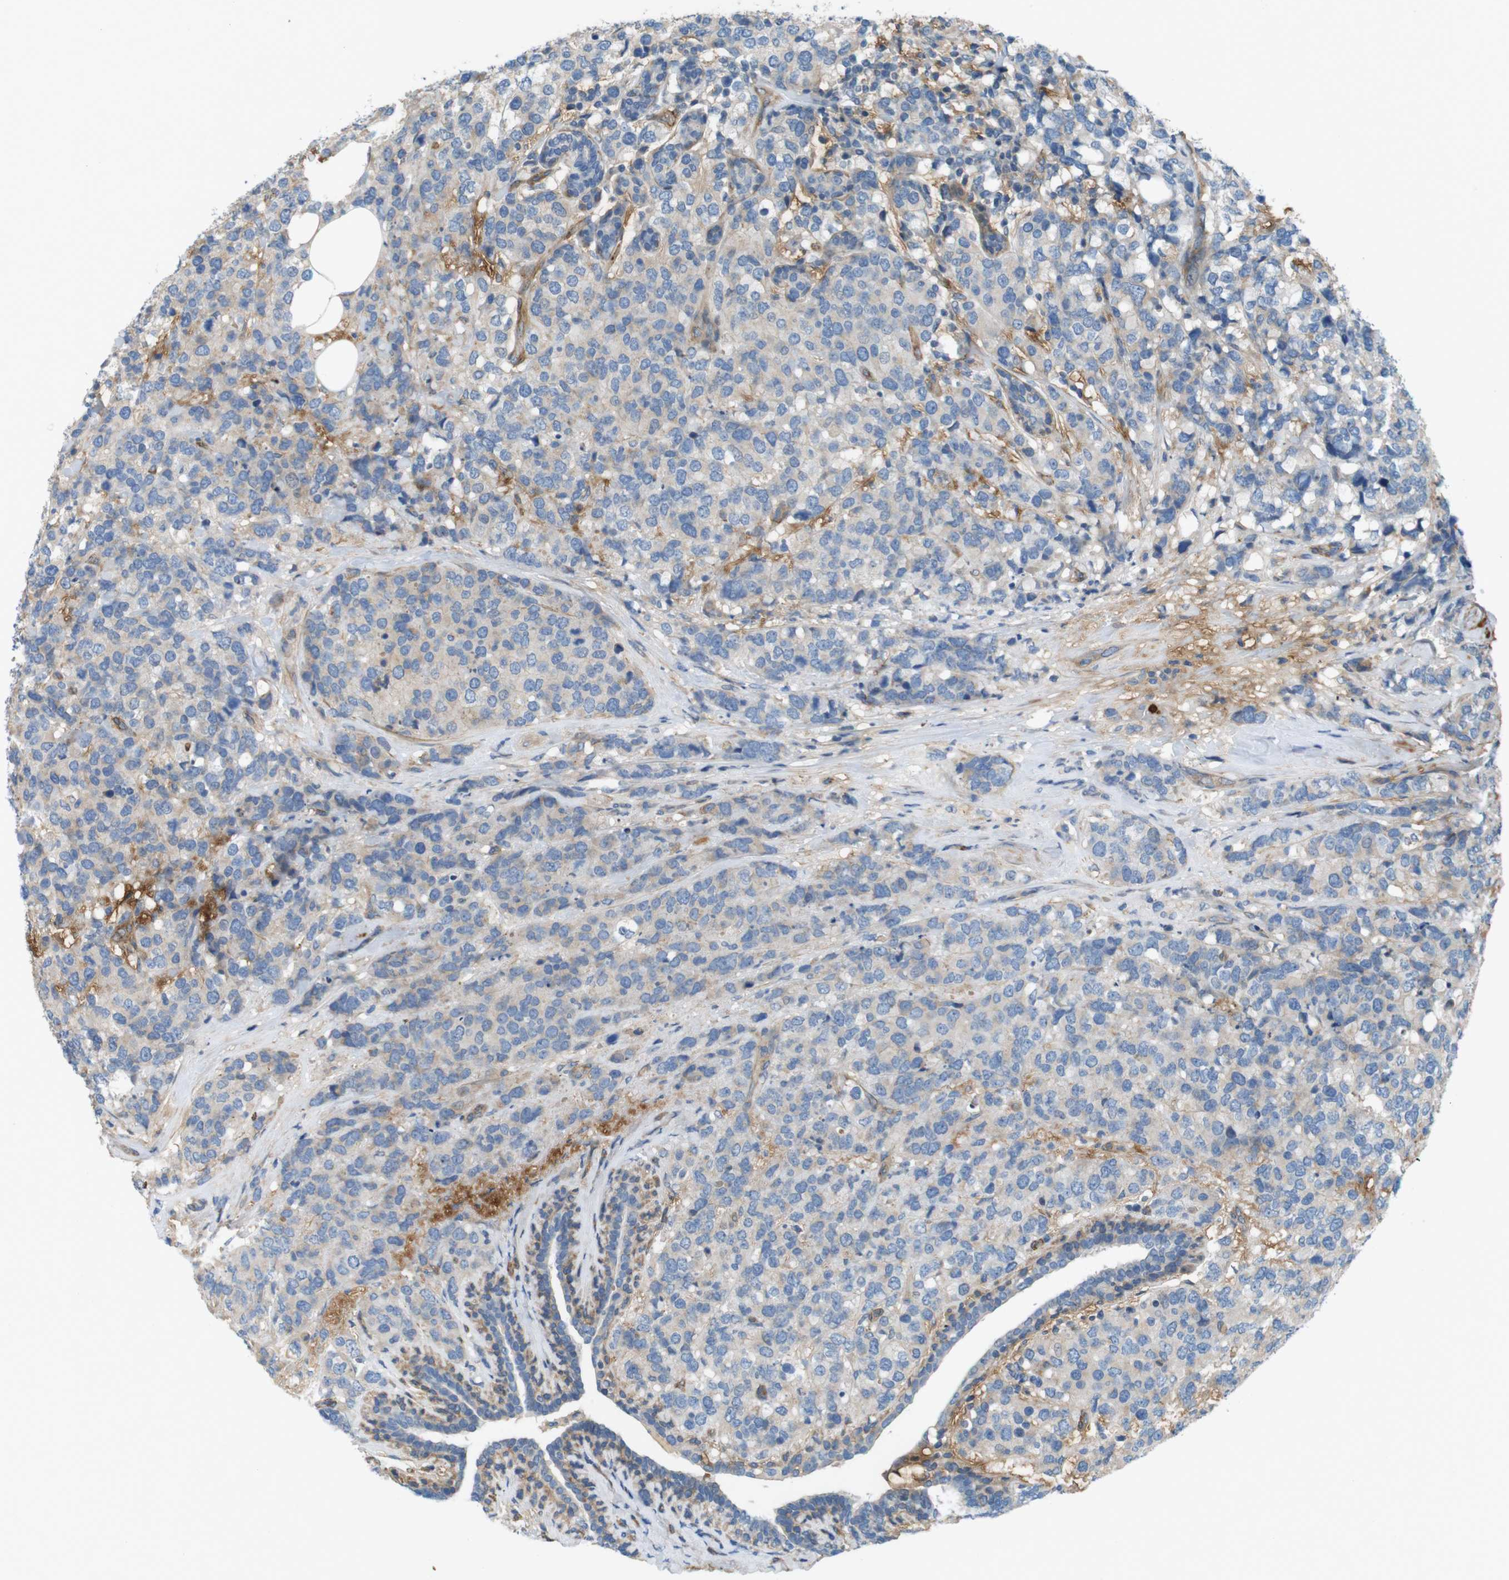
{"staining": {"intensity": "weak", "quantity": ">75%", "location": "cytoplasmic/membranous"}, "tissue": "breast cancer", "cell_type": "Tumor cells", "image_type": "cancer", "snomed": [{"axis": "morphology", "description": "Lobular carcinoma"}, {"axis": "topography", "description": "Breast"}], "caption": "Immunohistochemical staining of breast cancer (lobular carcinoma) exhibits low levels of weak cytoplasmic/membranous protein expression in approximately >75% of tumor cells.", "gene": "BVES", "patient": {"sex": "female", "age": 59}}